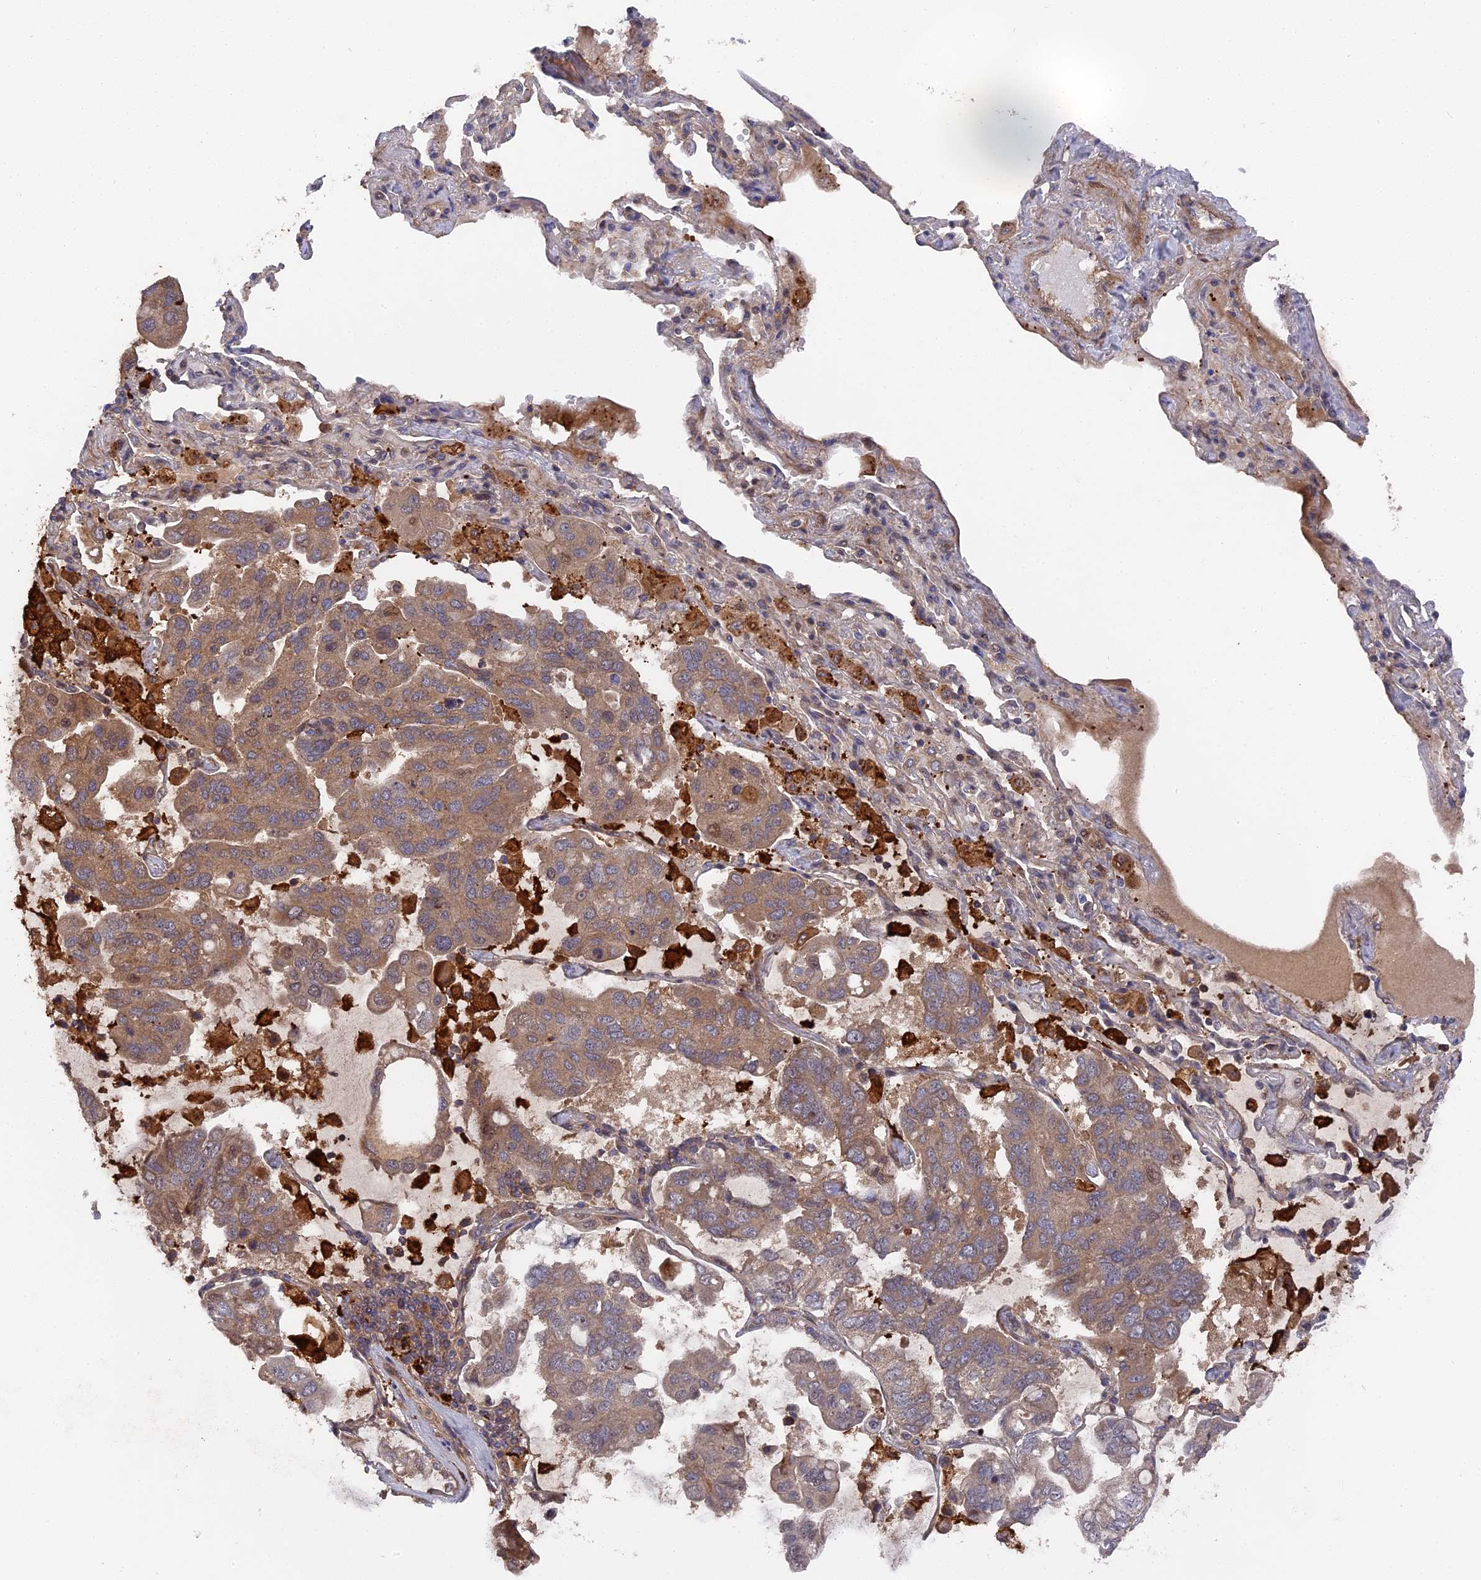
{"staining": {"intensity": "moderate", "quantity": ">75%", "location": "cytoplasmic/membranous"}, "tissue": "lung cancer", "cell_type": "Tumor cells", "image_type": "cancer", "snomed": [{"axis": "morphology", "description": "Adenocarcinoma, NOS"}, {"axis": "topography", "description": "Lung"}], "caption": "Protein positivity by immunohistochemistry (IHC) demonstrates moderate cytoplasmic/membranous staining in about >75% of tumor cells in lung cancer (adenocarcinoma). The staining was performed using DAB, with brown indicating positive protein expression. Nuclei are stained blue with hematoxylin.", "gene": "DEF8", "patient": {"sex": "male", "age": 64}}